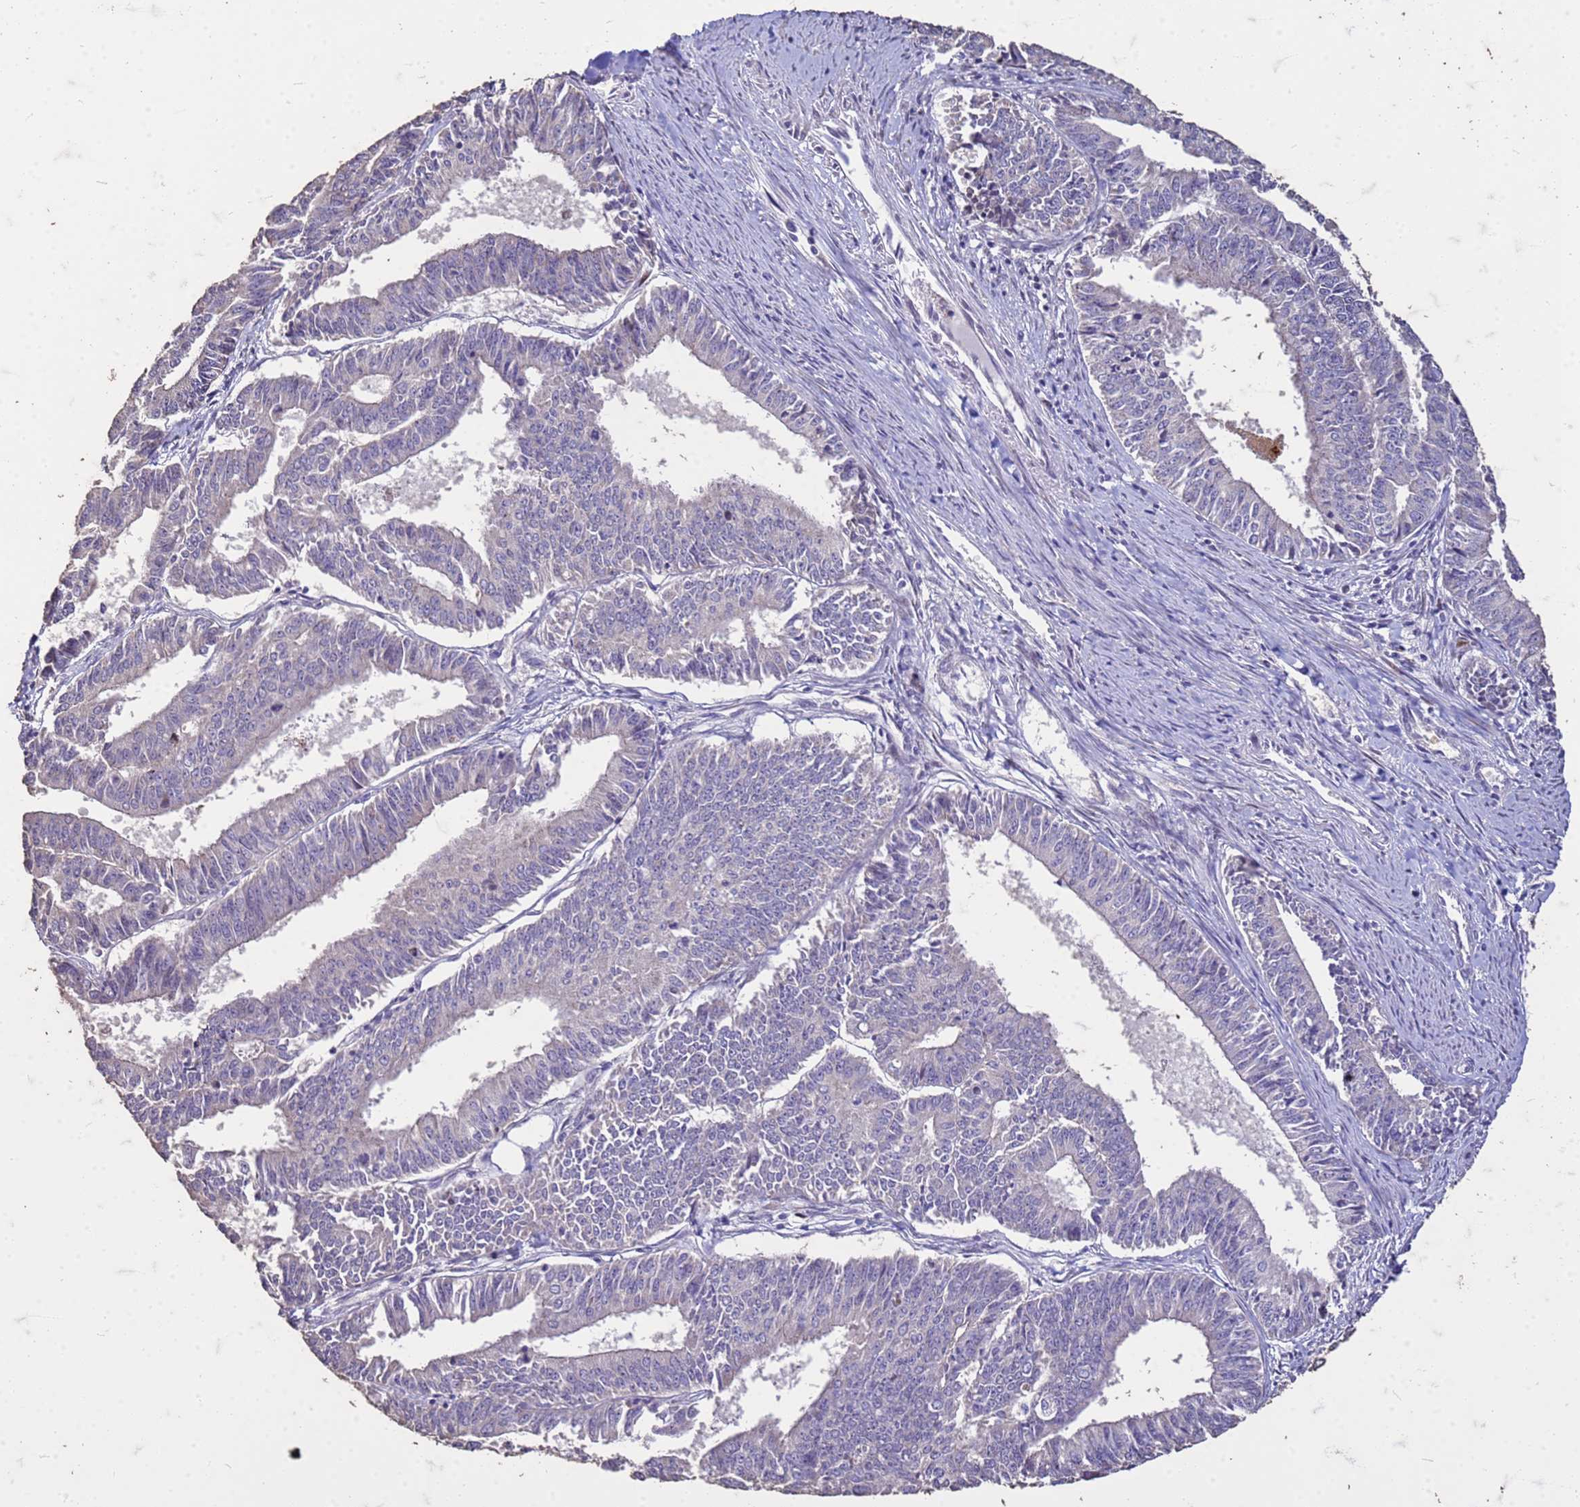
{"staining": {"intensity": "negative", "quantity": "none", "location": "none"}, "tissue": "endometrial cancer", "cell_type": "Tumor cells", "image_type": "cancer", "snomed": [{"axis": "morphology", "description": "Adenocarcinoma, NOS"}, {"axis": "topography", "description": "Endometrium"}], "caption": "Micrograph shows no significant protein positivity in tumor cells of endometrial cancer (adenocarcinoma). Nuclei are stained in blue.", "gene": "FAM184B", "patient": {"sex": "female", "age": 73}}